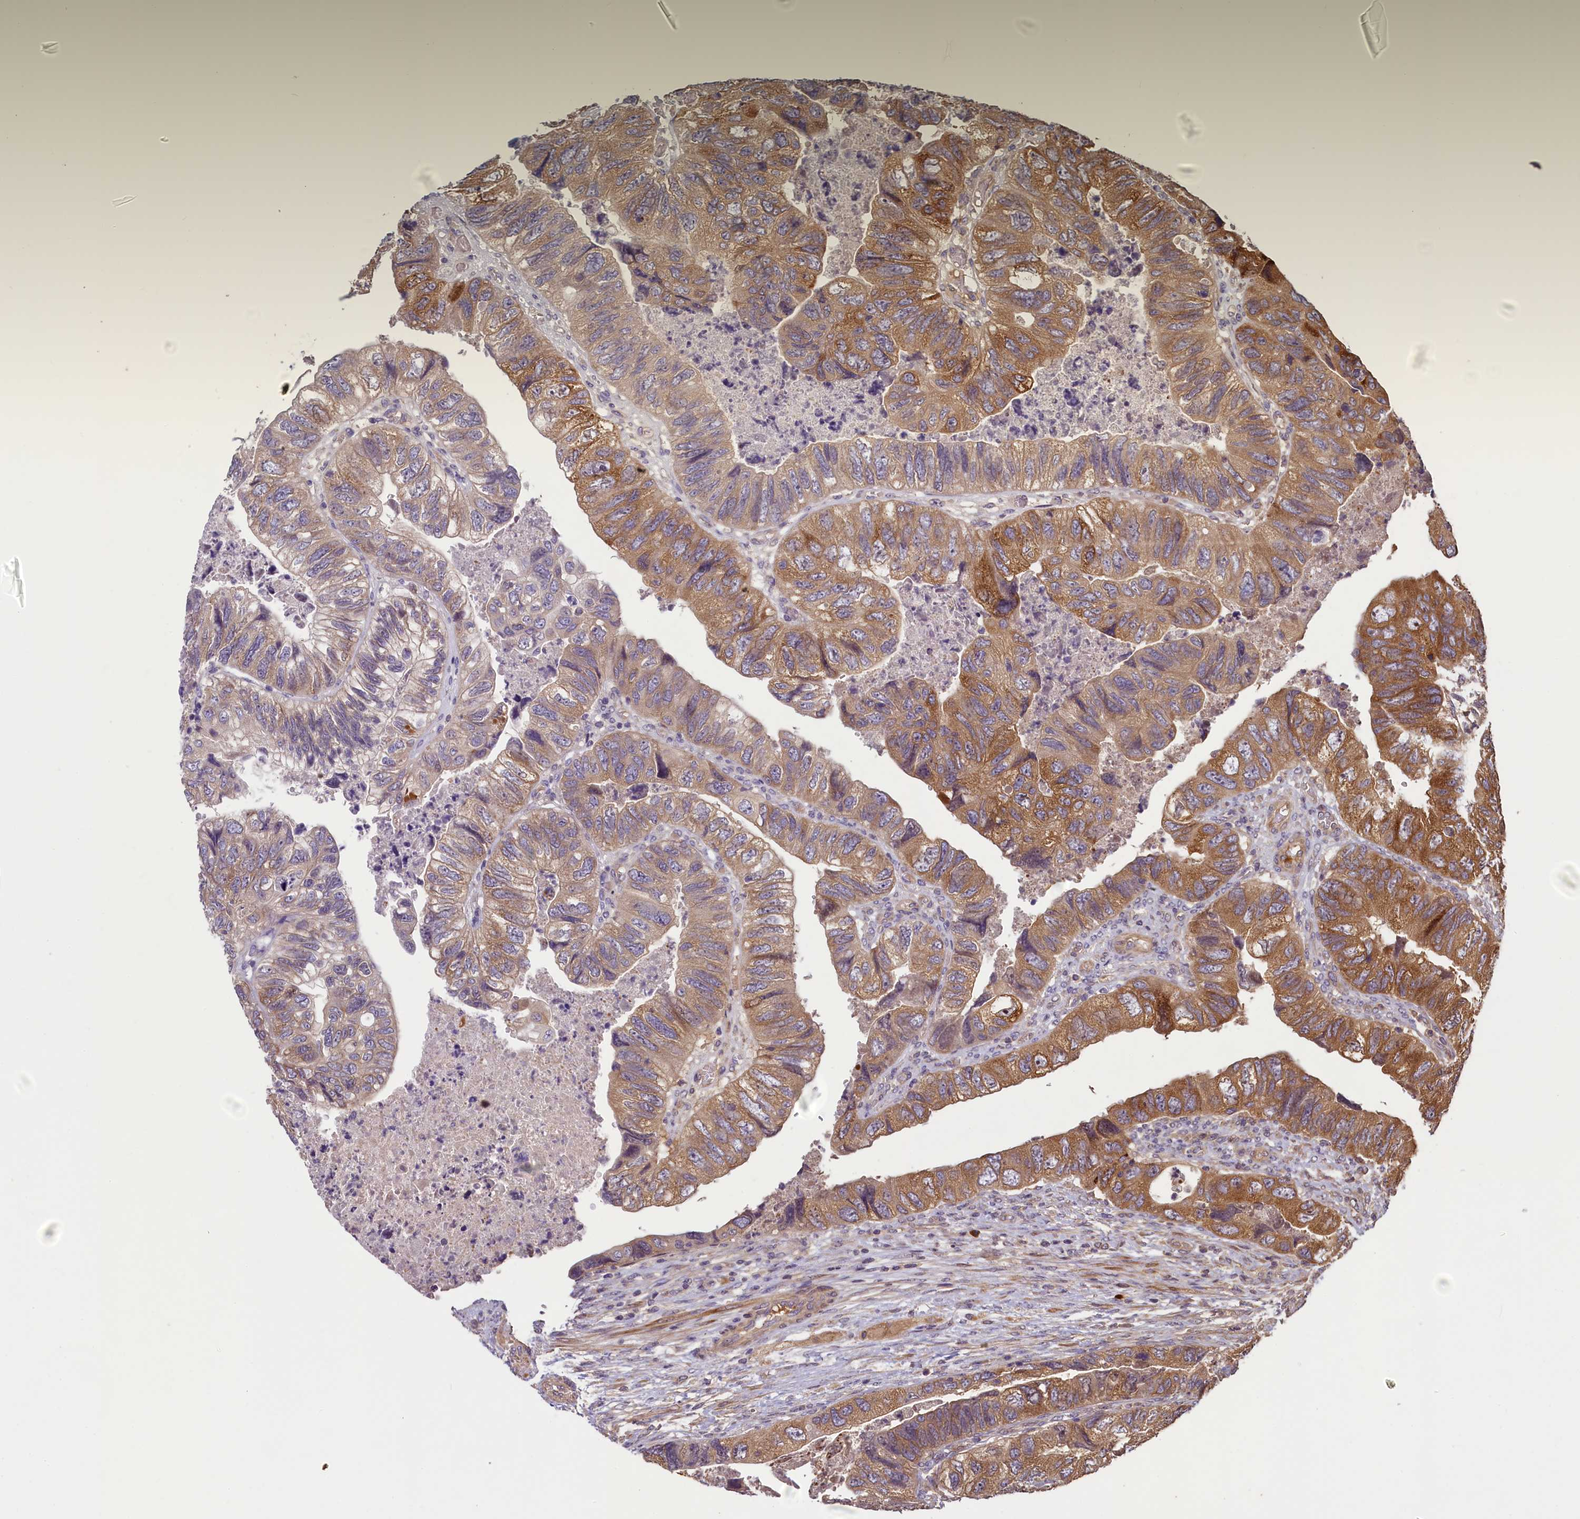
{"staining": {"intensity": "moderate", "quantity": ">75%", "location": "cytoplasmic/membranous"}, "tissue": "colorectal cancer", "cell_type": "Tumor cells", "image_type": "cancer", "snomed": [{"axis": "morphology", "description": "Adenocarcinoma, NOS"}, {"axis": "topography", "description": "Rectum"}], "caption": "This photomicrograph reveals immunohistochemistry staining of human colorectal adenocarcinoma, with medium moderate cytoplasmic/membranous expression in about >75% of tumor cells.", "gene": "NUDT6", "patient": {"sex": "male", "age": 63}}